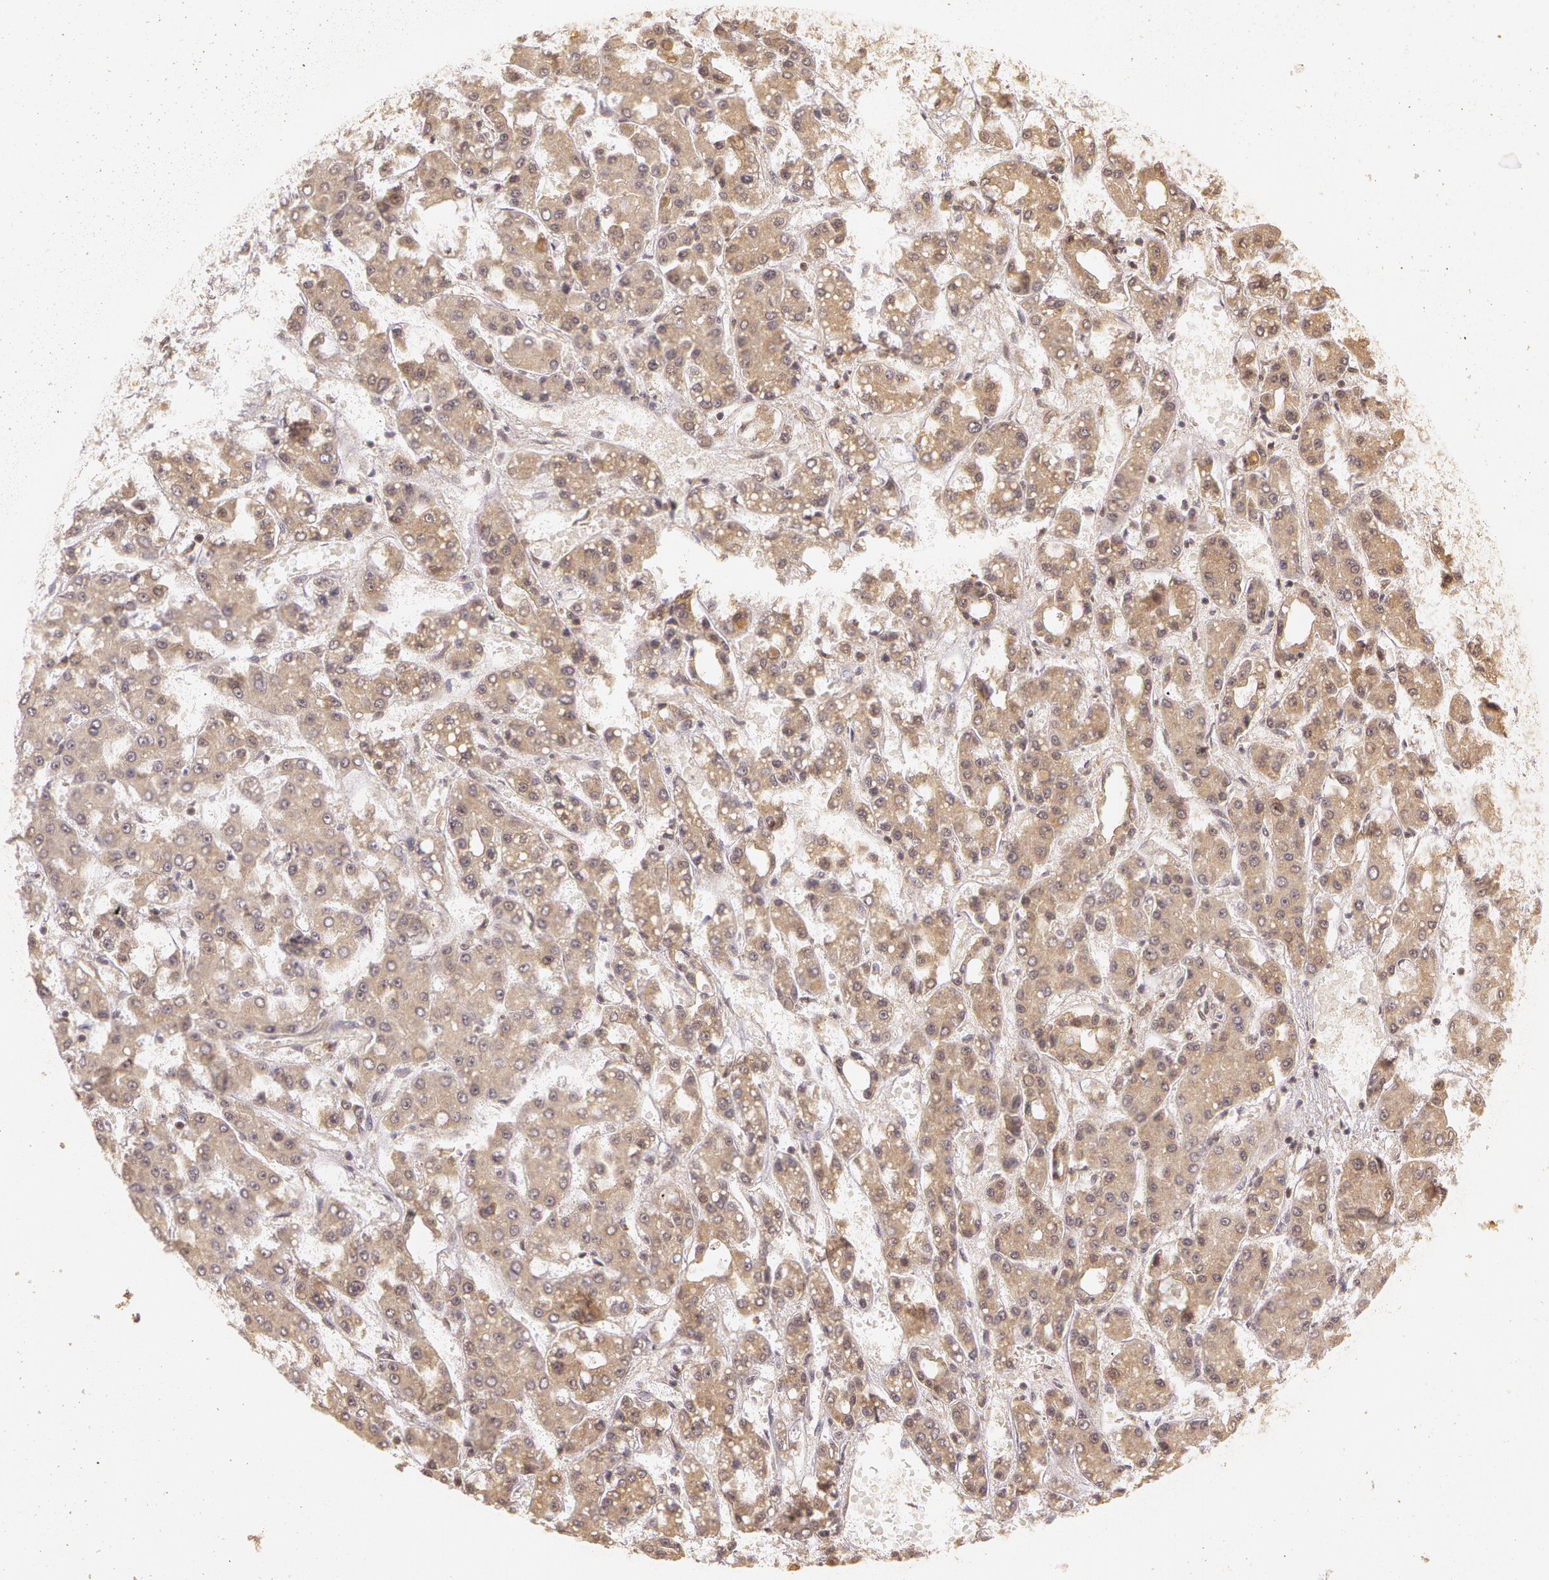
{"staining": {"intensity": "moderate", "quantity": ">75%", "location": "cytoplasmic/membranous"}, "tissue": "liver cancer", "cell_type": "Tumor cells", "image_type": "cancer", "snomed": [{"axis": "morphology", "description": "Carcinoma, Hepatocellular, NOS"}, {"axis": "topography", "description": "Liver"}], "caption": "Immunohistochemistry (IHC) of liver cancer shows medium levels of moderate cytoplasmic/membranous positivity in about >75% of tumor cells. The staining is performed using DAB (3,3'-diaminobenzidine) brown chromogen to label protein expression. The nuclei are counter-stained blue using hematoxylin.", "gene": "ASCC2", "patient": {"sex": "male", "age": 69}}